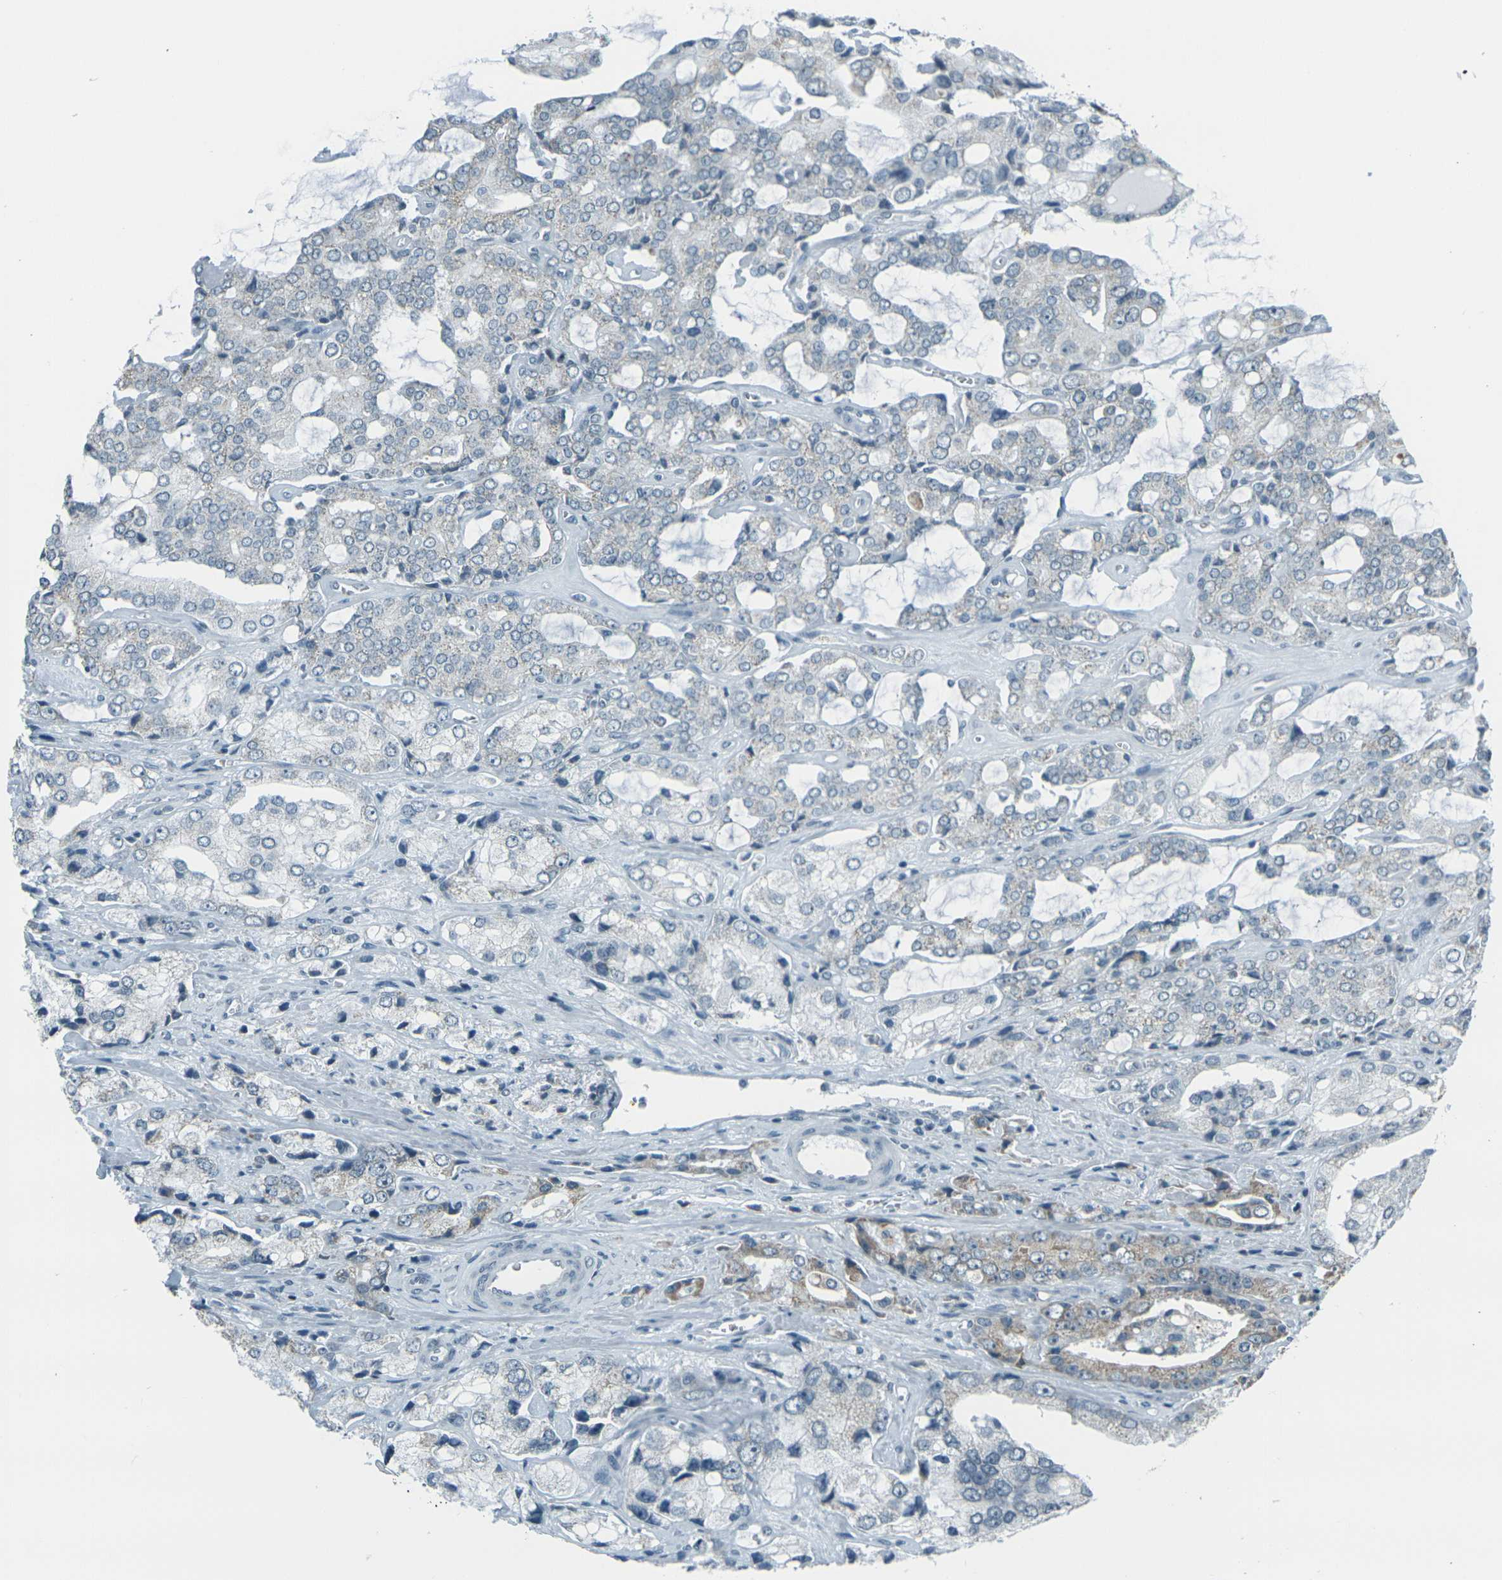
{"staining": {"intensity": "weak", "quantity": "<25%", "location": "cytoplasmic/membranous"}, "tissue": "prostate cancer", "cell_type": "Tumor cells", "image_type": "cancer", "snomed": [{"axis": "morphology", "description": "Adenocarcinoma, High grade"}, {"axis": "topography", "description": "Prostate"}], "caption": "Protein analysis of prostate cancer (adenocarcinoma (high-grade)) reveals no significant staining in tumor cells.", "gene": "H2BC1", "patient": {"sex": "male", "age": 67}}